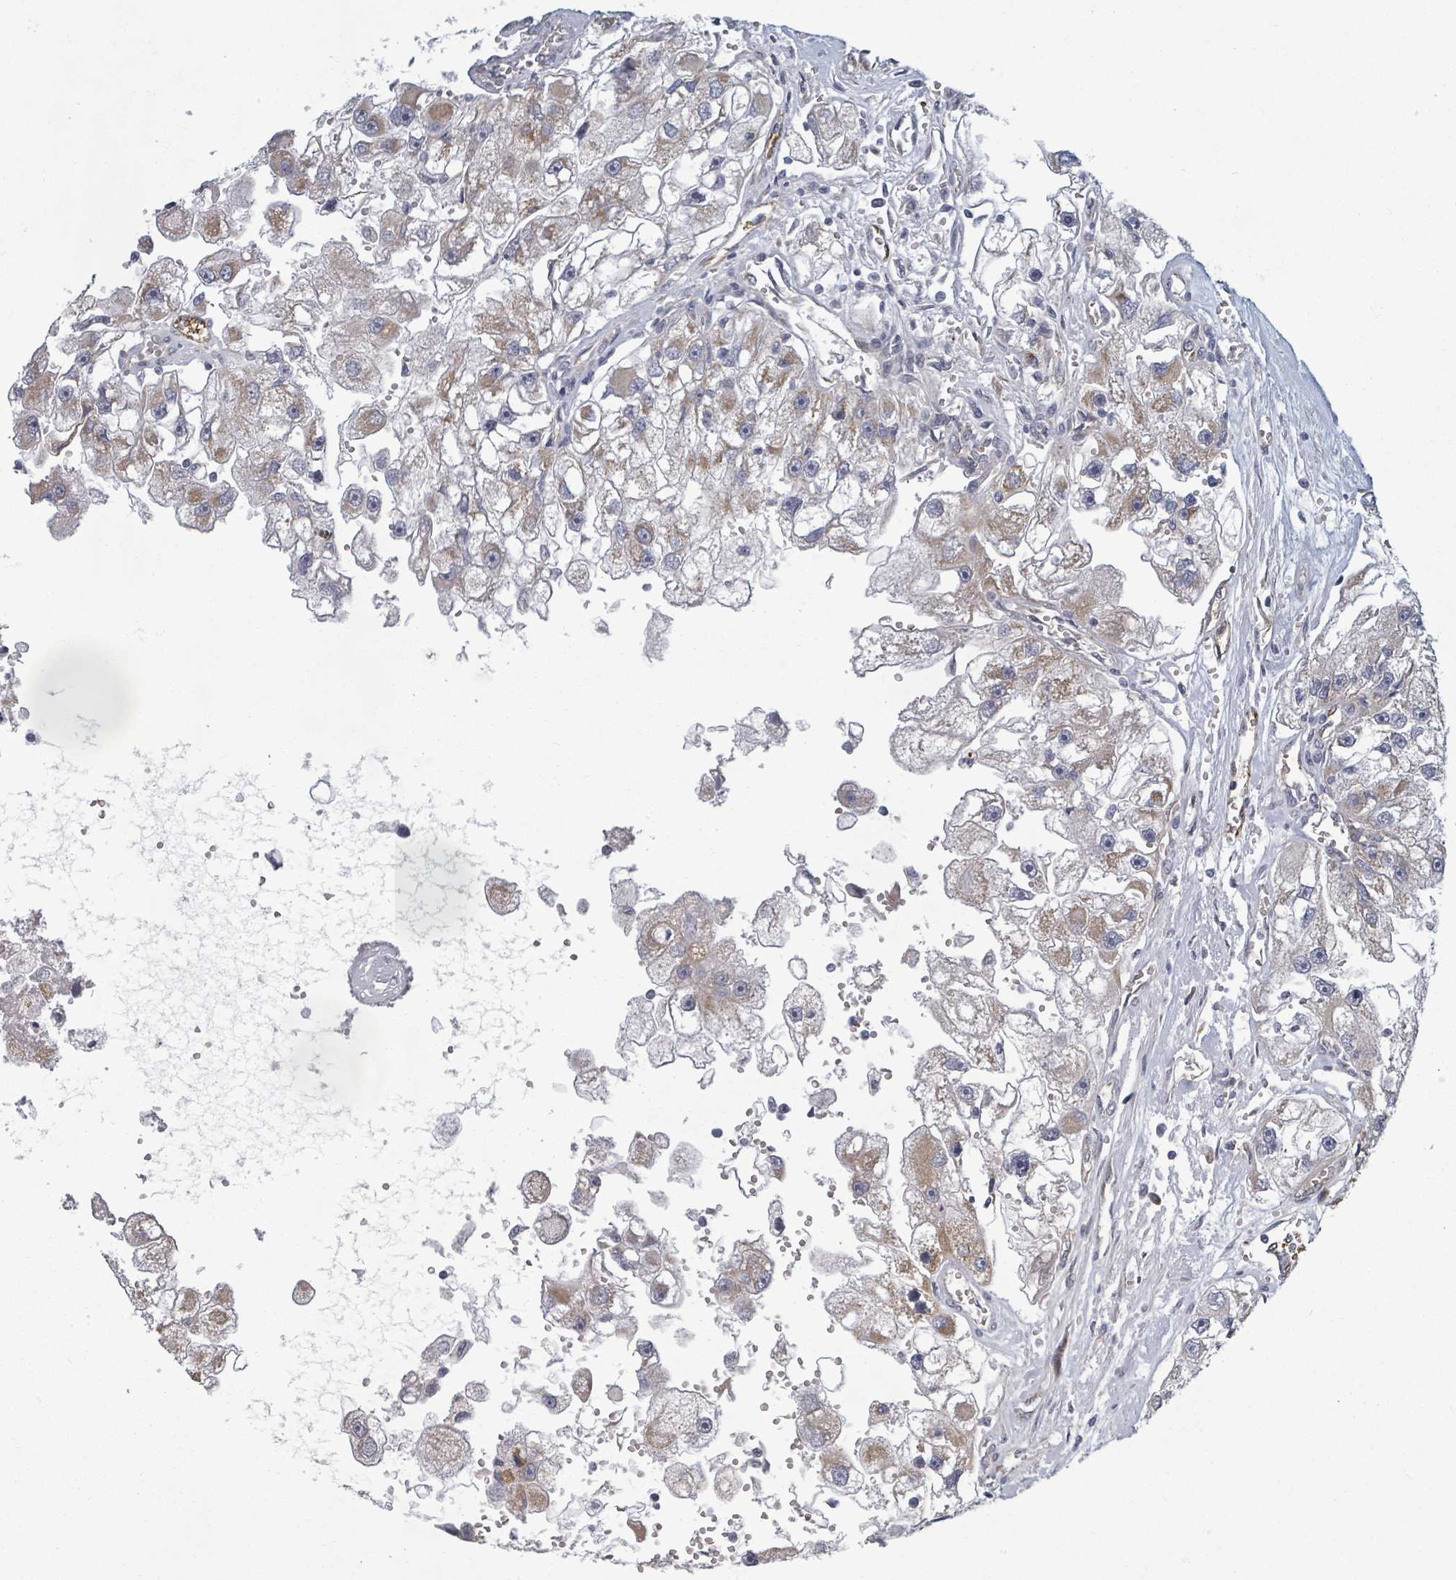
{"staining": {"intensity": "weak", "quantity": "25%-75%", "location": "cytoplasmic/membranous"}, "tissue": "renal cancer", "cell_type": "Tumor cells", "image_type": "cancer", "snomed": [{"axis": "morphology", "description": "Adenocarcinoma, NOS"}, {"axis": "topography", "description": "Kidney"}], "caption": "Weak cytoplasmic/membranous positivity for a protein is seen in approximately 25%-75% of tumor cells of renal adenocarcinoma using immunohistochemistry.", "gene": "FKBP1A", "patient": {"sex": "male", "age": 63}}